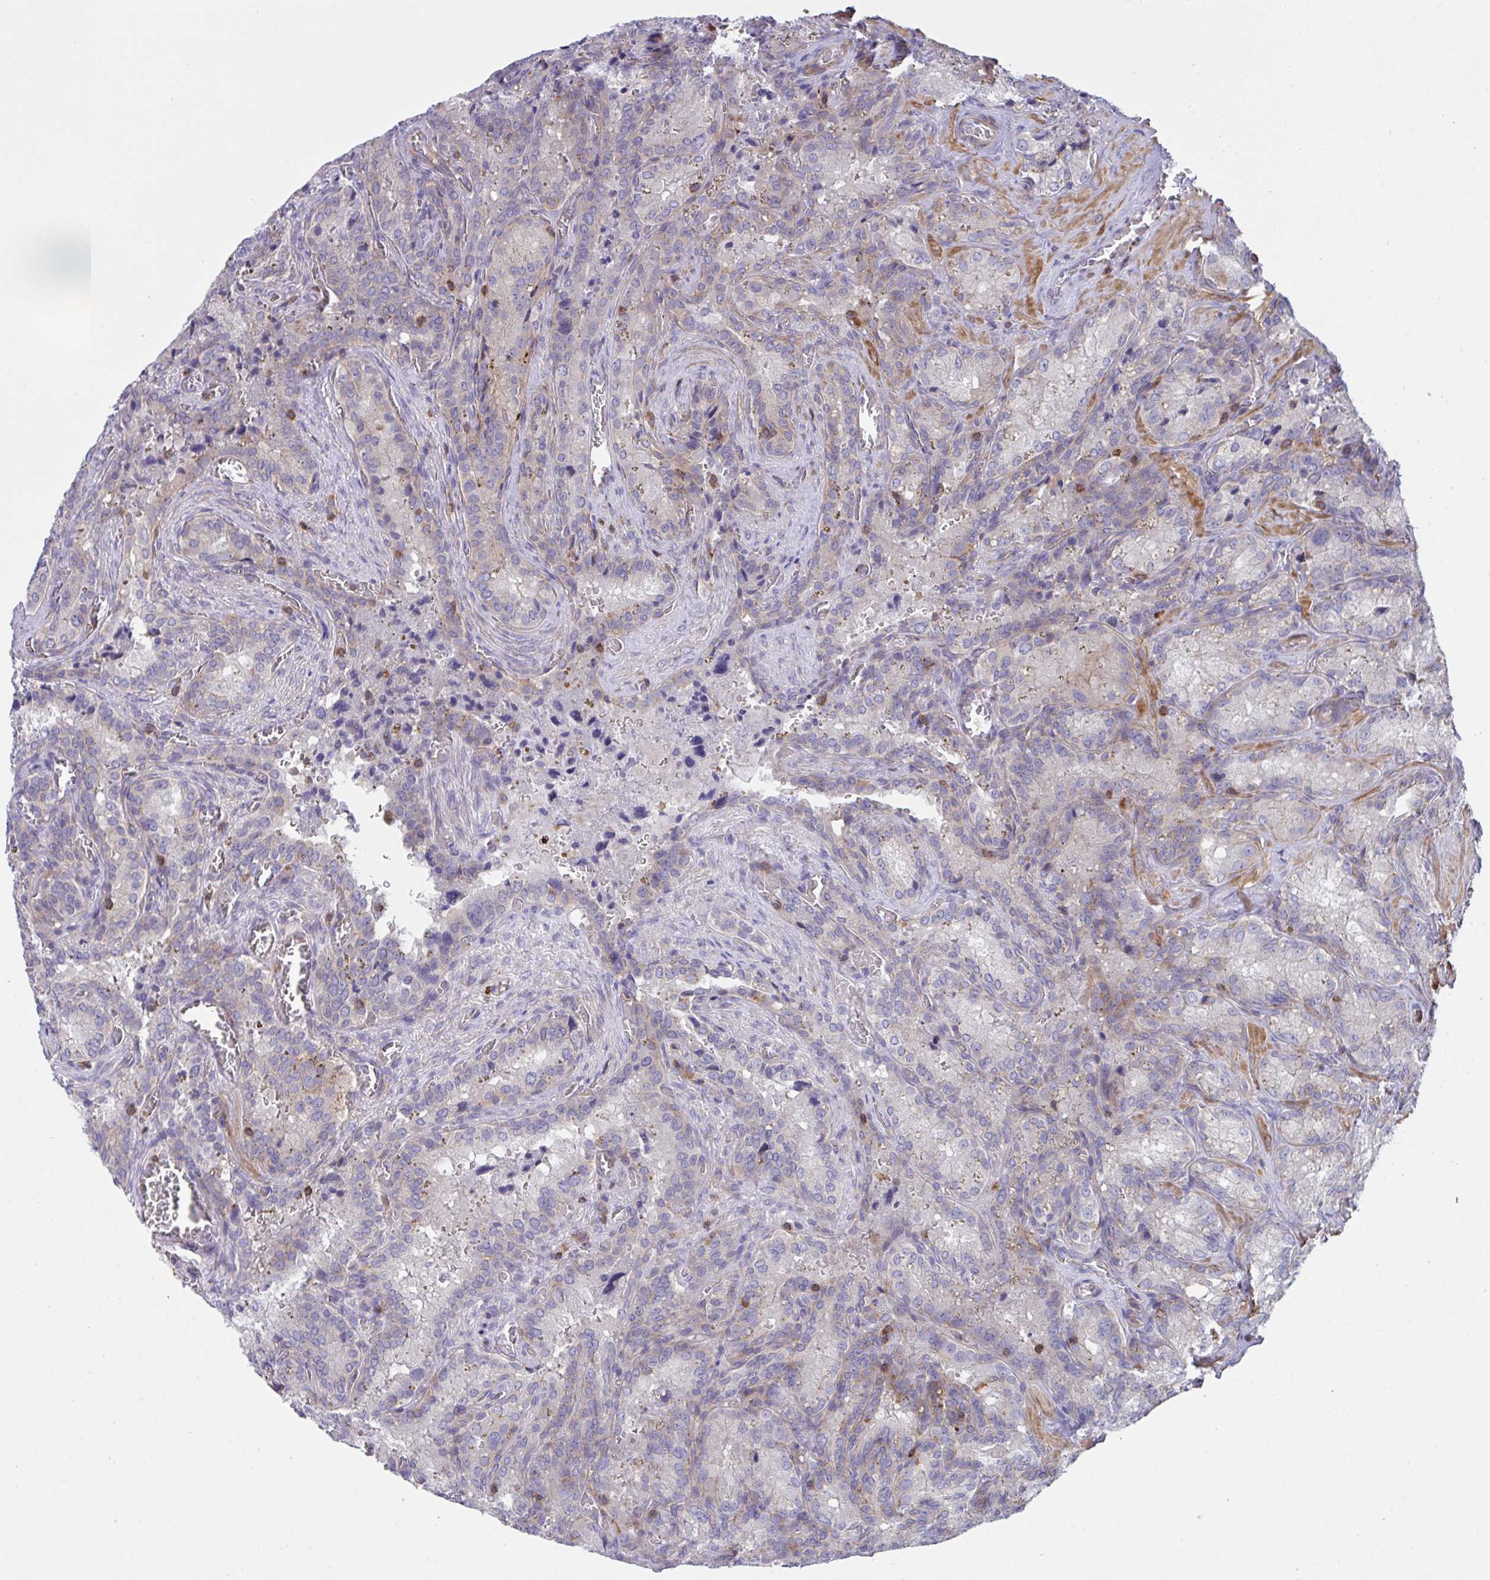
{"staining": {"intensity": "weak", "quantity": "25%-75%", "location": "cytoplasmic/membranous"}, "tissue": "seminal vesicle", "cell_type": "Glandular cells", "image_type": "normal", "snomed": [{"axis": "morphology", "description": "Normal tissue, NOS"}, {"axis": "topography", "description": "Seminal veicle"}], "caption": "IHC of benign seminal vesicle exhibits low levels of weak cytoplasmic/membranous staining in approximately 25%-75% of glandular cells. Using DAB (3,3'-diaminobenzidine) (brown) and hematoxylin (blue) stains, captured at high magnification using brightfield microscopy.", "gene": "PPIH", "patient": {"sex": "male", "age": 47}}